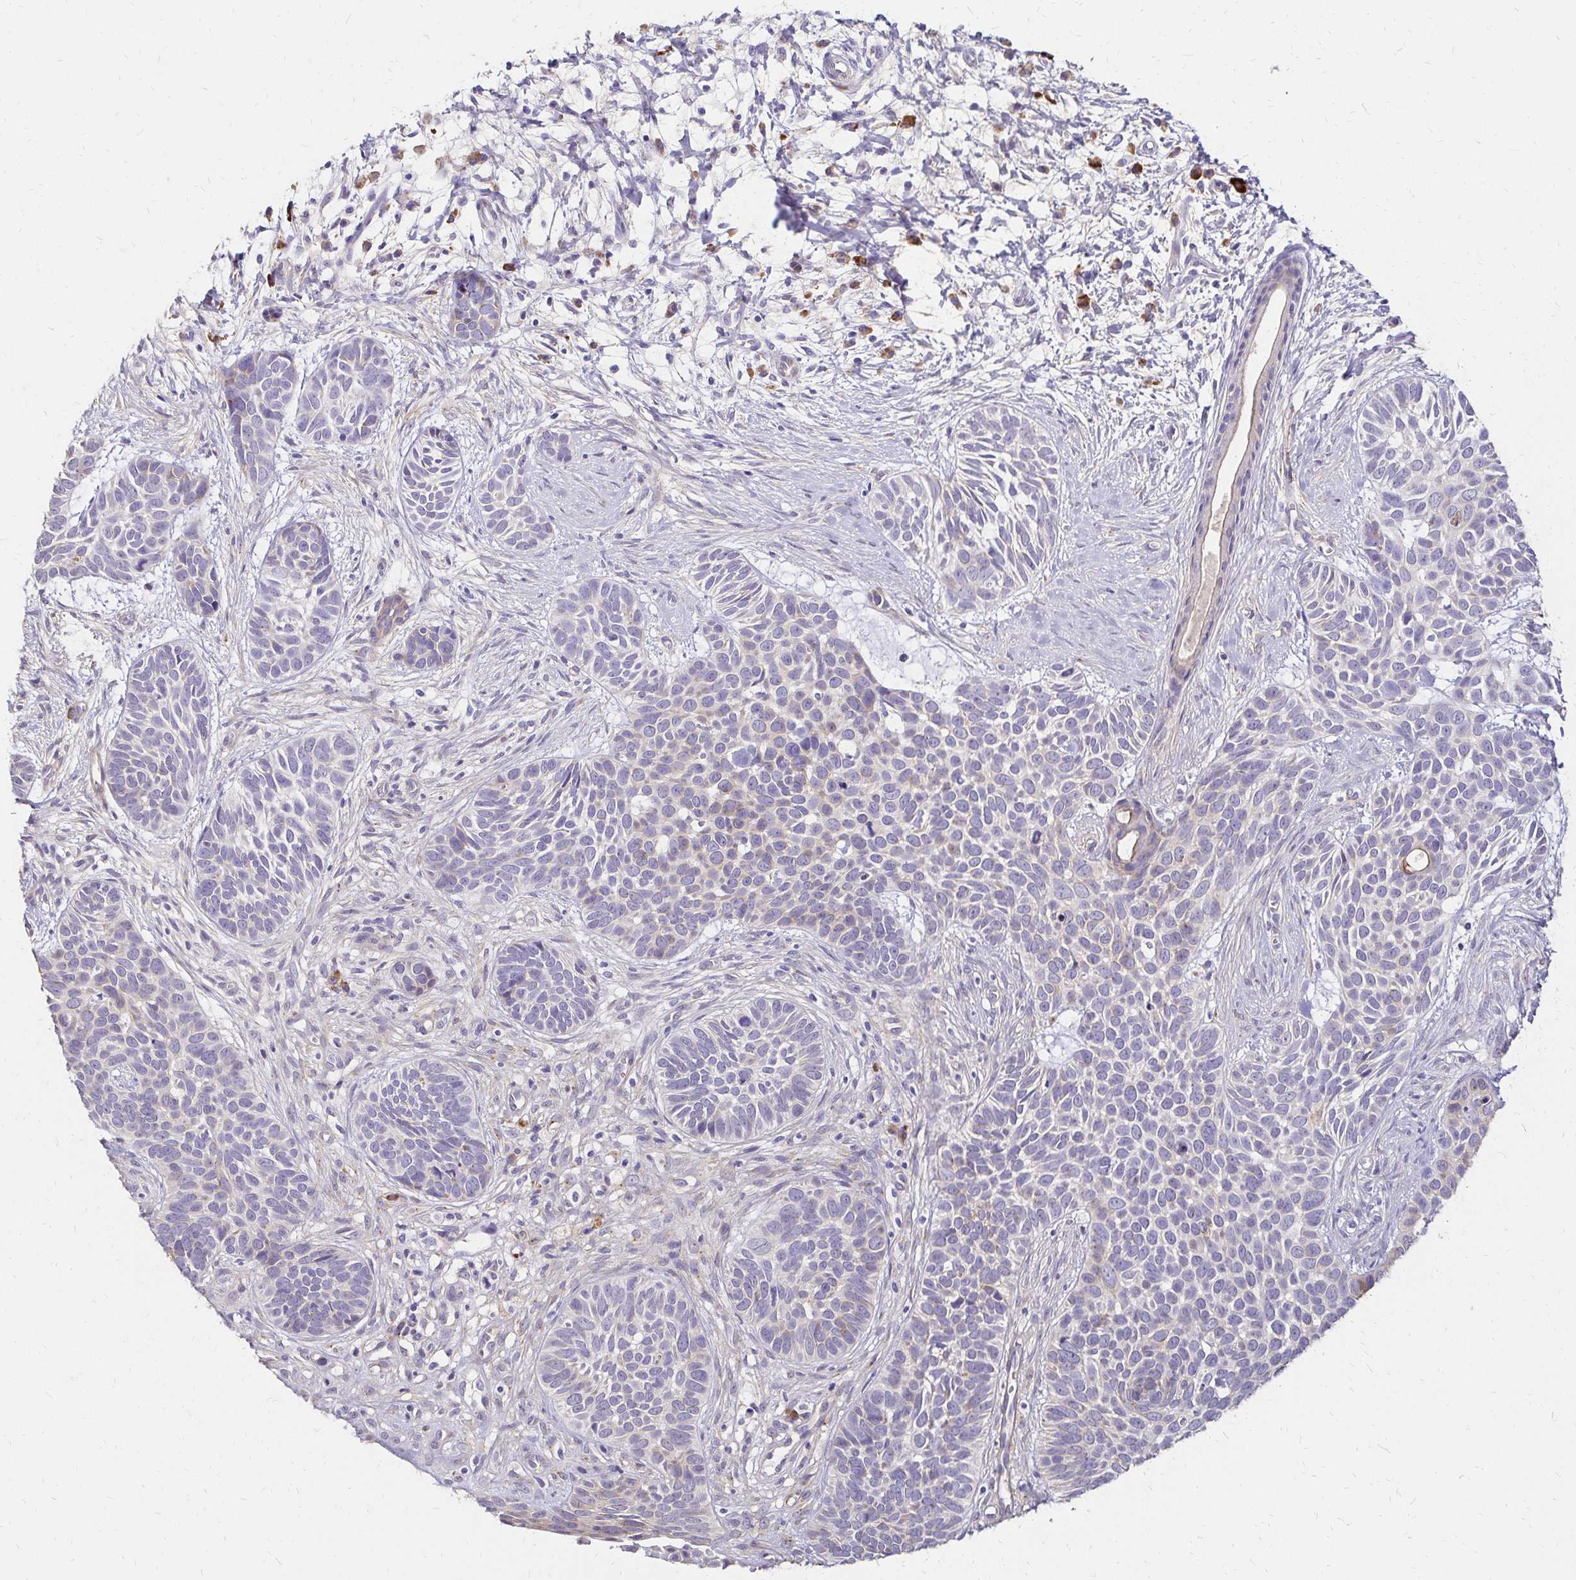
{"staining": {"intensity": "negative", "quantity": "none", "location": "none"}, "tissue": "skin cancer", "cell_type": "Tumor cells", "image_type": "cancer", "snomed": [{"axis": "morphology", "description": "Basal cell carcinoma"}, {"axis": "topography", "description": "Skin"}], "caption": "Tumor cells show no significant protein staining in skin basal cell carcinoma.", "gene": "PRIMA1", "patient": {"sex": "male", "age": 69}}